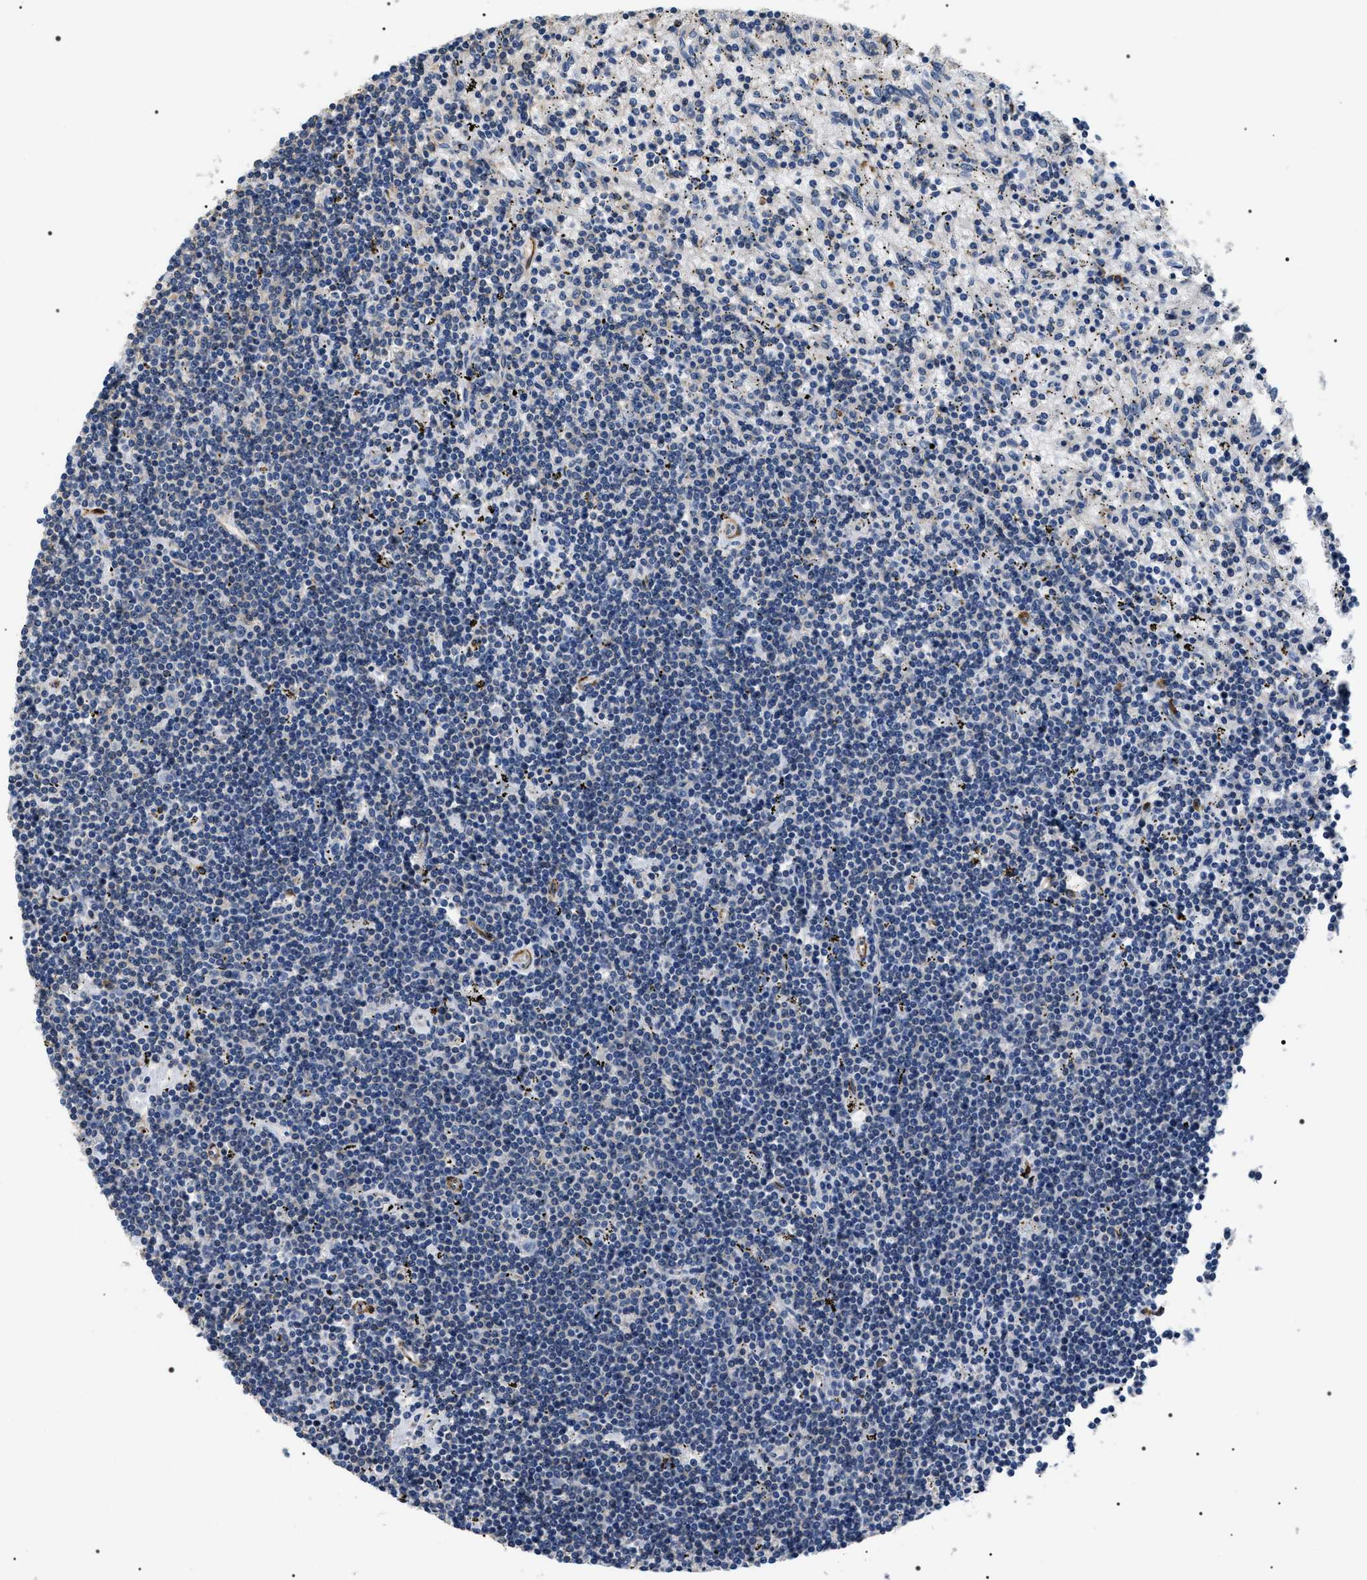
{"staining": {"intensity": "negative", "quantity": "none", "location": "none"}, "tissue": "lymphoma", "cell_type": "Tumor cells", "image_type": "cancer", "snomed": [{"axis": "morphology", "description": "Malignant lymphoma, non-Hodgkin's type, Low grade"}, {"axis": "topography", "description": "Spleen"}], "caption": "Tumor cells are negative for brown protein staining in low-grade malignant lymphoma, non-Hodgkin's type. (DAB immunohistochemistry (IHC), high magnification).", "gene": "ZC3HAV1L", "patient": {"sex": "male", "age": 76}}